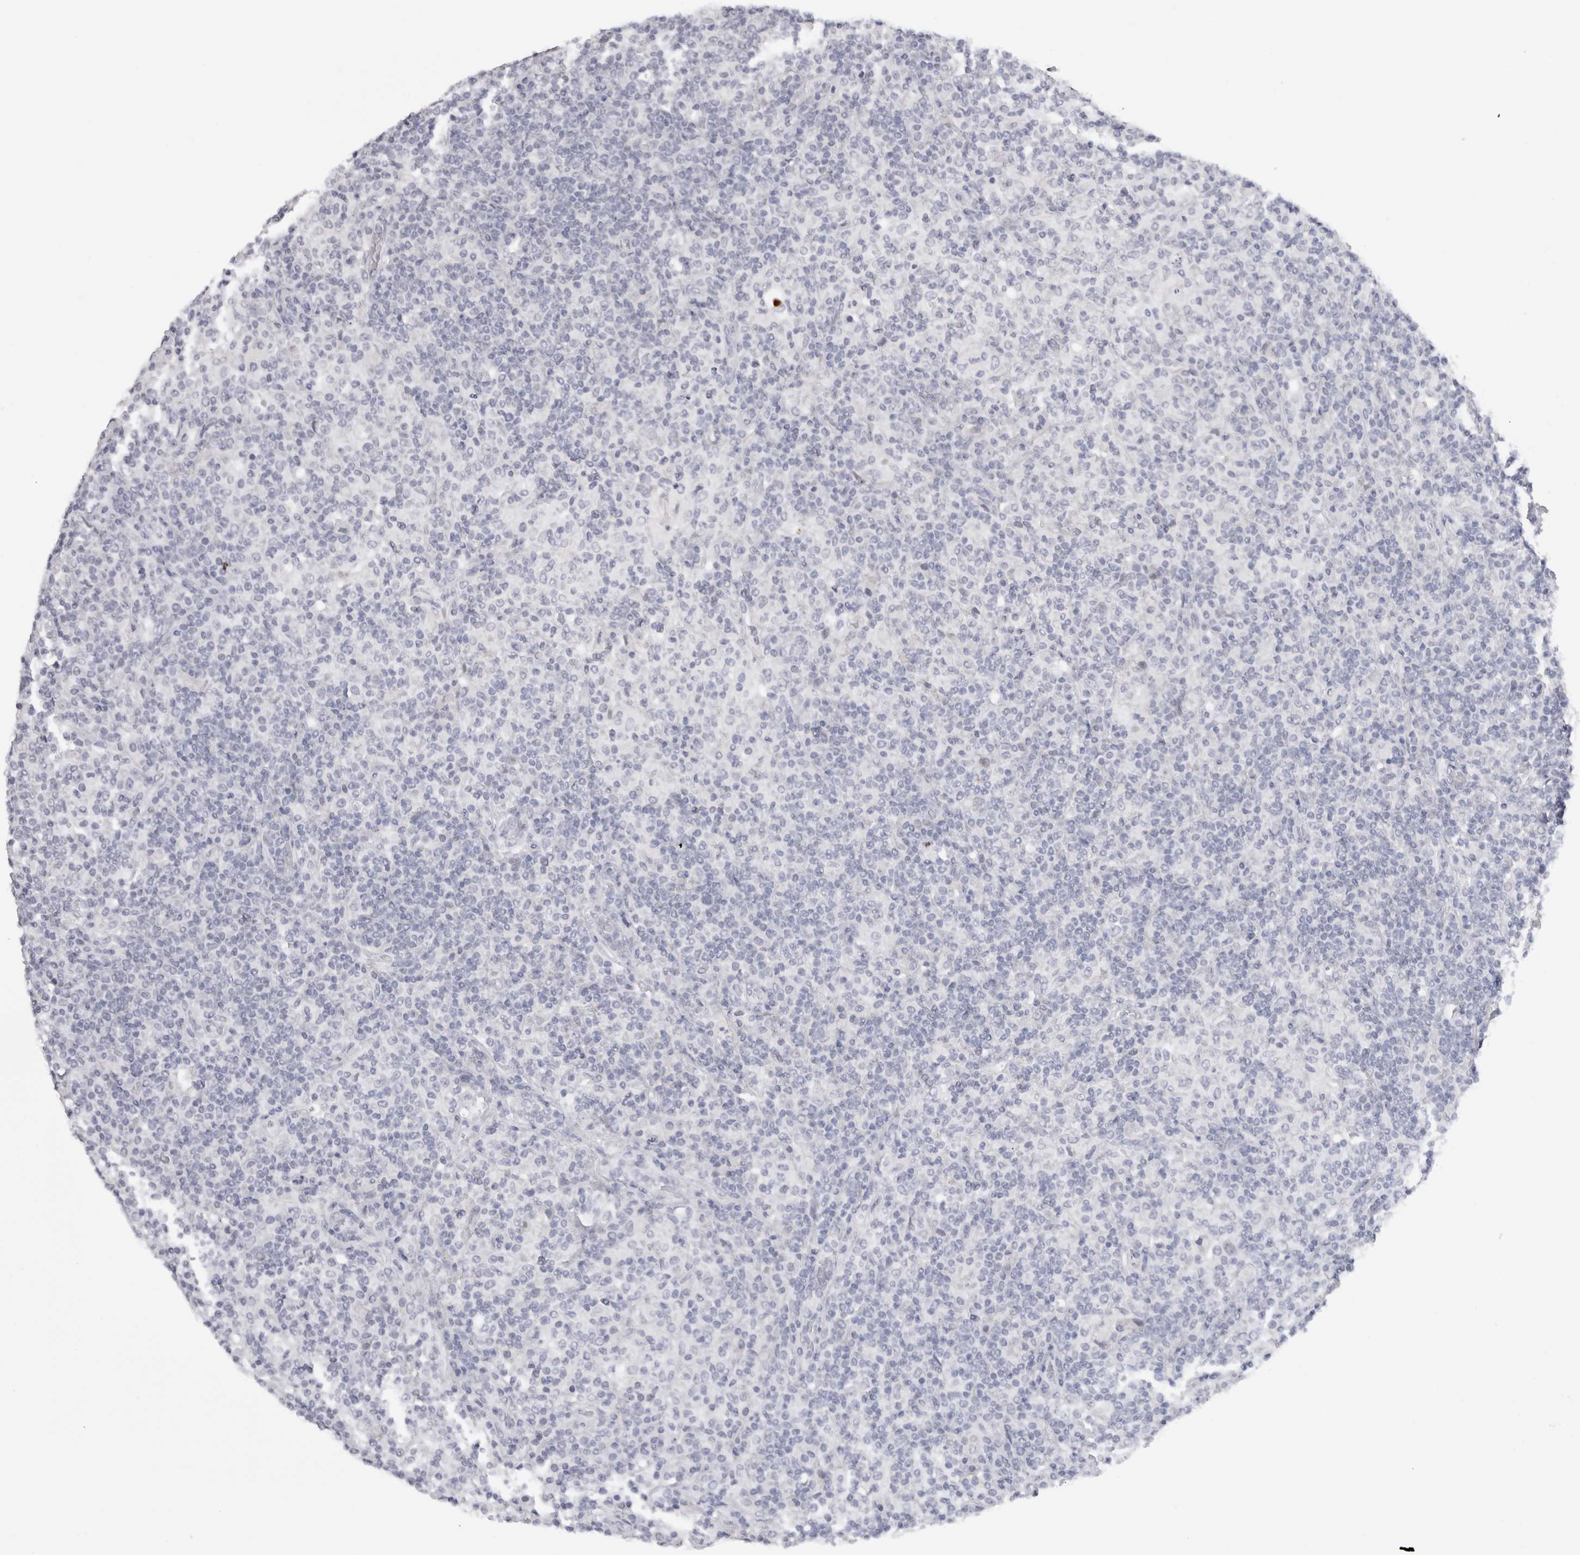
{"staining": {"intensity": "negative", "quantity": "none", "location": "none"}, "tissue": "lymphoma", "cell_type": "Tumor cells", "image_type": "cancer", "snomed": [{"axis": "morphology", "description": "Hodgkin's disease, NOS"}, {"axis": "topography", "description": "Lymph node"}], "caption": "Immunohistochemistry micrograph of human lymphoma stained for a protein (brown), which shows no positivity in tumor cells.", "gene": "CADM3", "patient": {"sex": "male", "age": 70}}